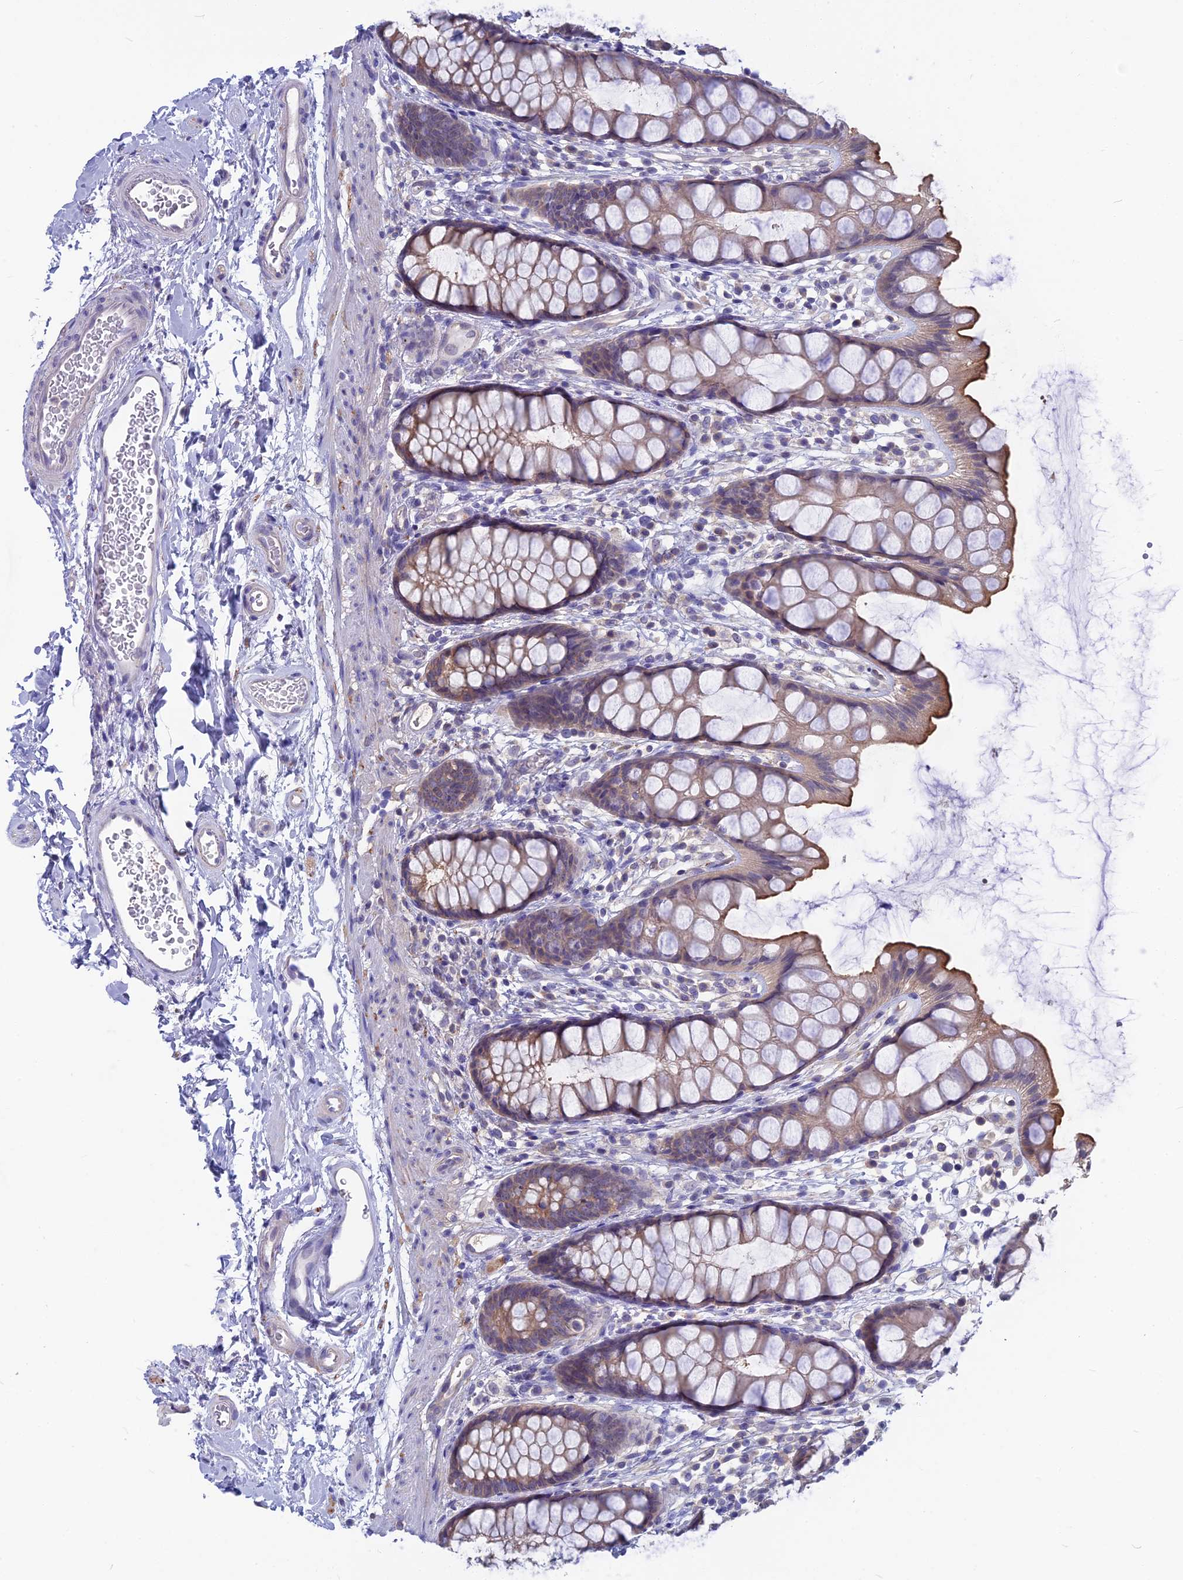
{"staining": {"intensity": "moderate", "quantity": "<25%", "location": "cytoplasmic/membranous"}, "tissue": "rectum", "cell_type": "Glandular cells", "image_type": "normal", "snomed": [{"axis": "morphology", "description": "Normal tissue, NOS"}, {"axis": "topography", "description": "Rectum"}], "caption": "An image showing moderate cytoplasmic/membranous positivity in about <25% of glandular cells in unremarkable rectum, as visualized by brown immunohistochemical staining.", "gene": "SNAP91", "patient": {"sex": "female", "age": 65}}